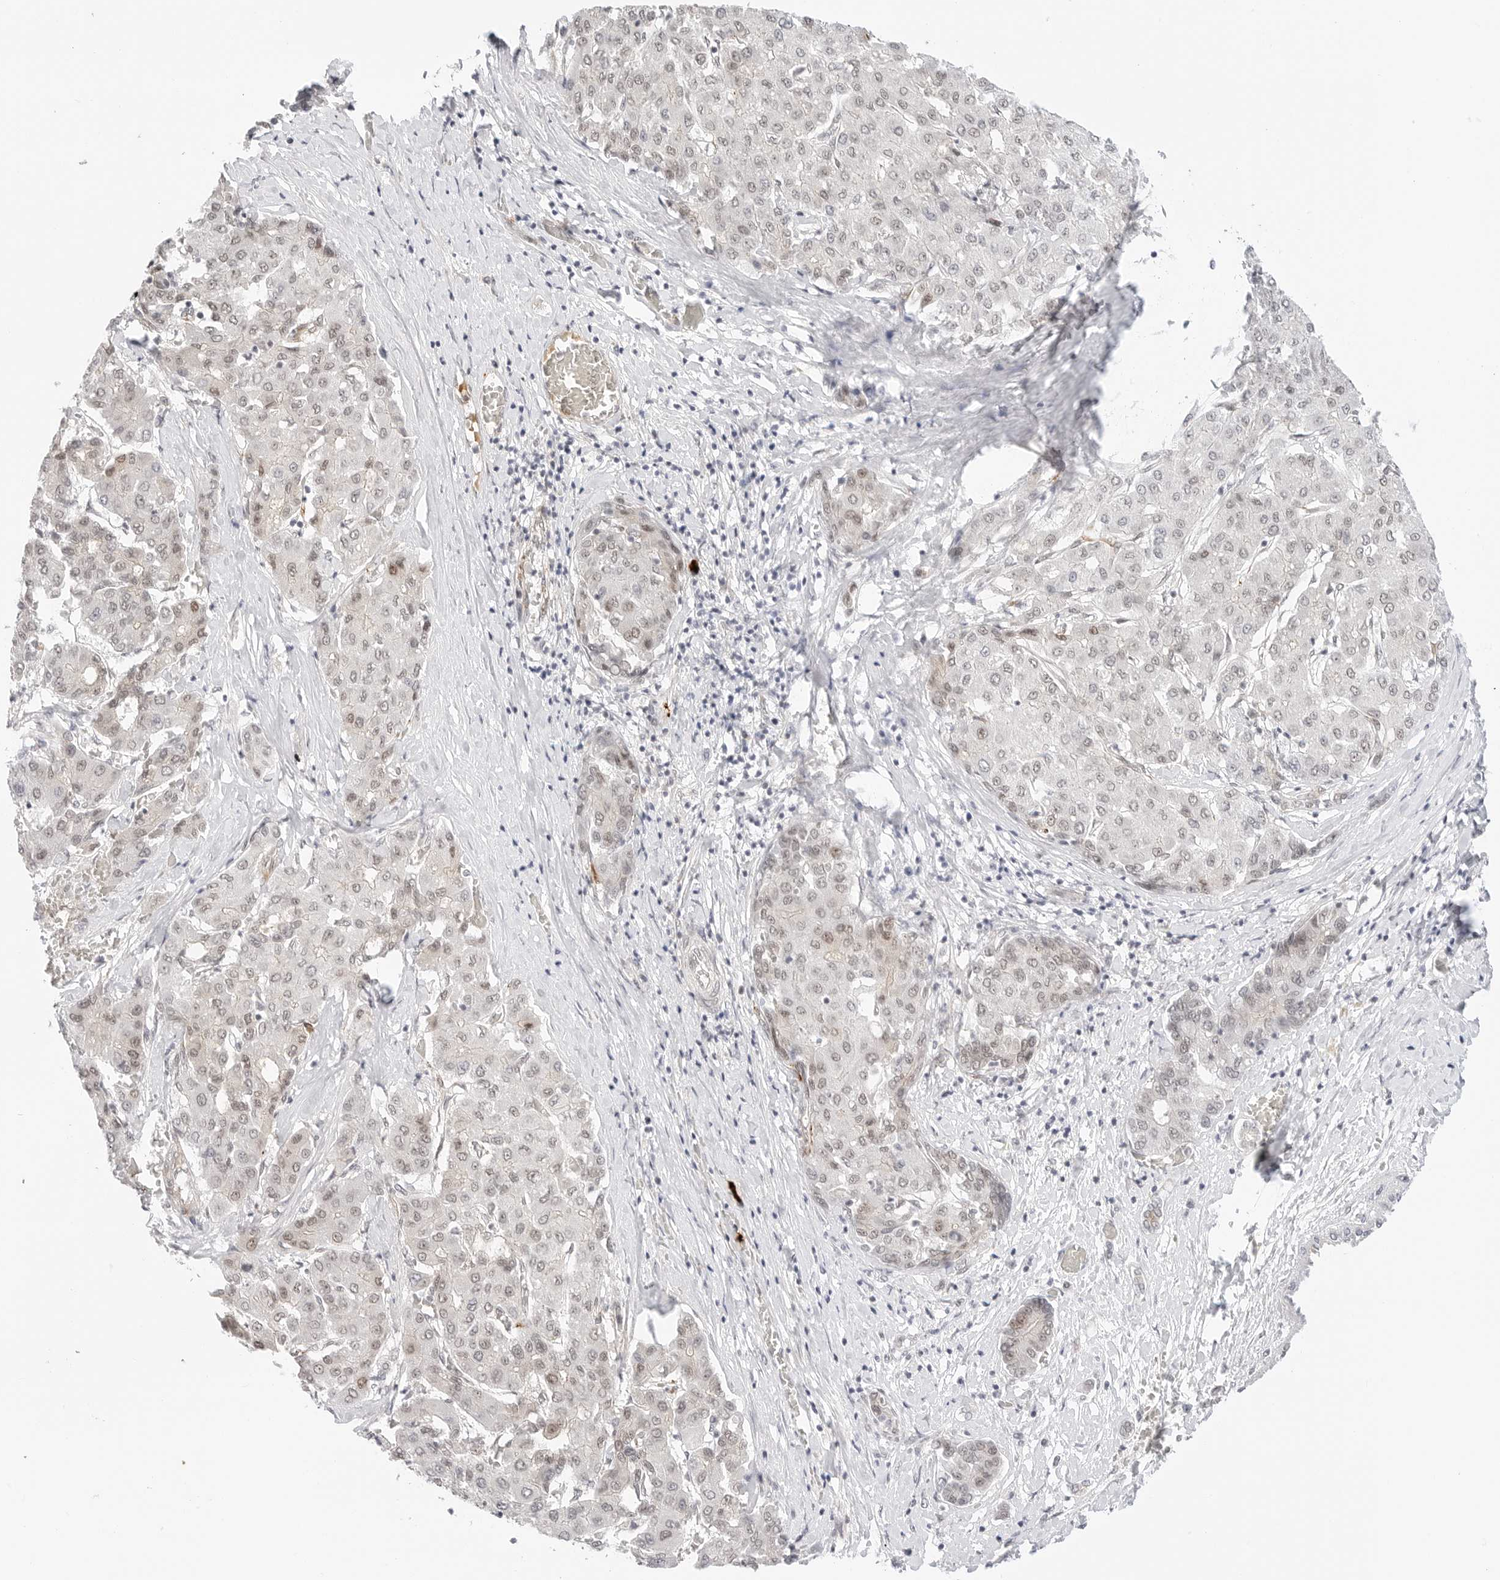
{"staining": {"intensity": "weak", "quantity": "<25%", "location": "nuclear"}, "tissue": "liver cancer", "cell_type": "Tumor cells", "image_type": "cancer", "snomed": [{"axis": "morphology", "description": "Carcinoma, Hepatocellular, NOS"}, {"axis": "topography", "description": "Liver"}], "caption": "A photomicrograph of liver cancer stained for a protein demonstrates no brown staining in tumor cells.", "gene": "HIPK3", "patient": {"sex": "male", "age": 65}}